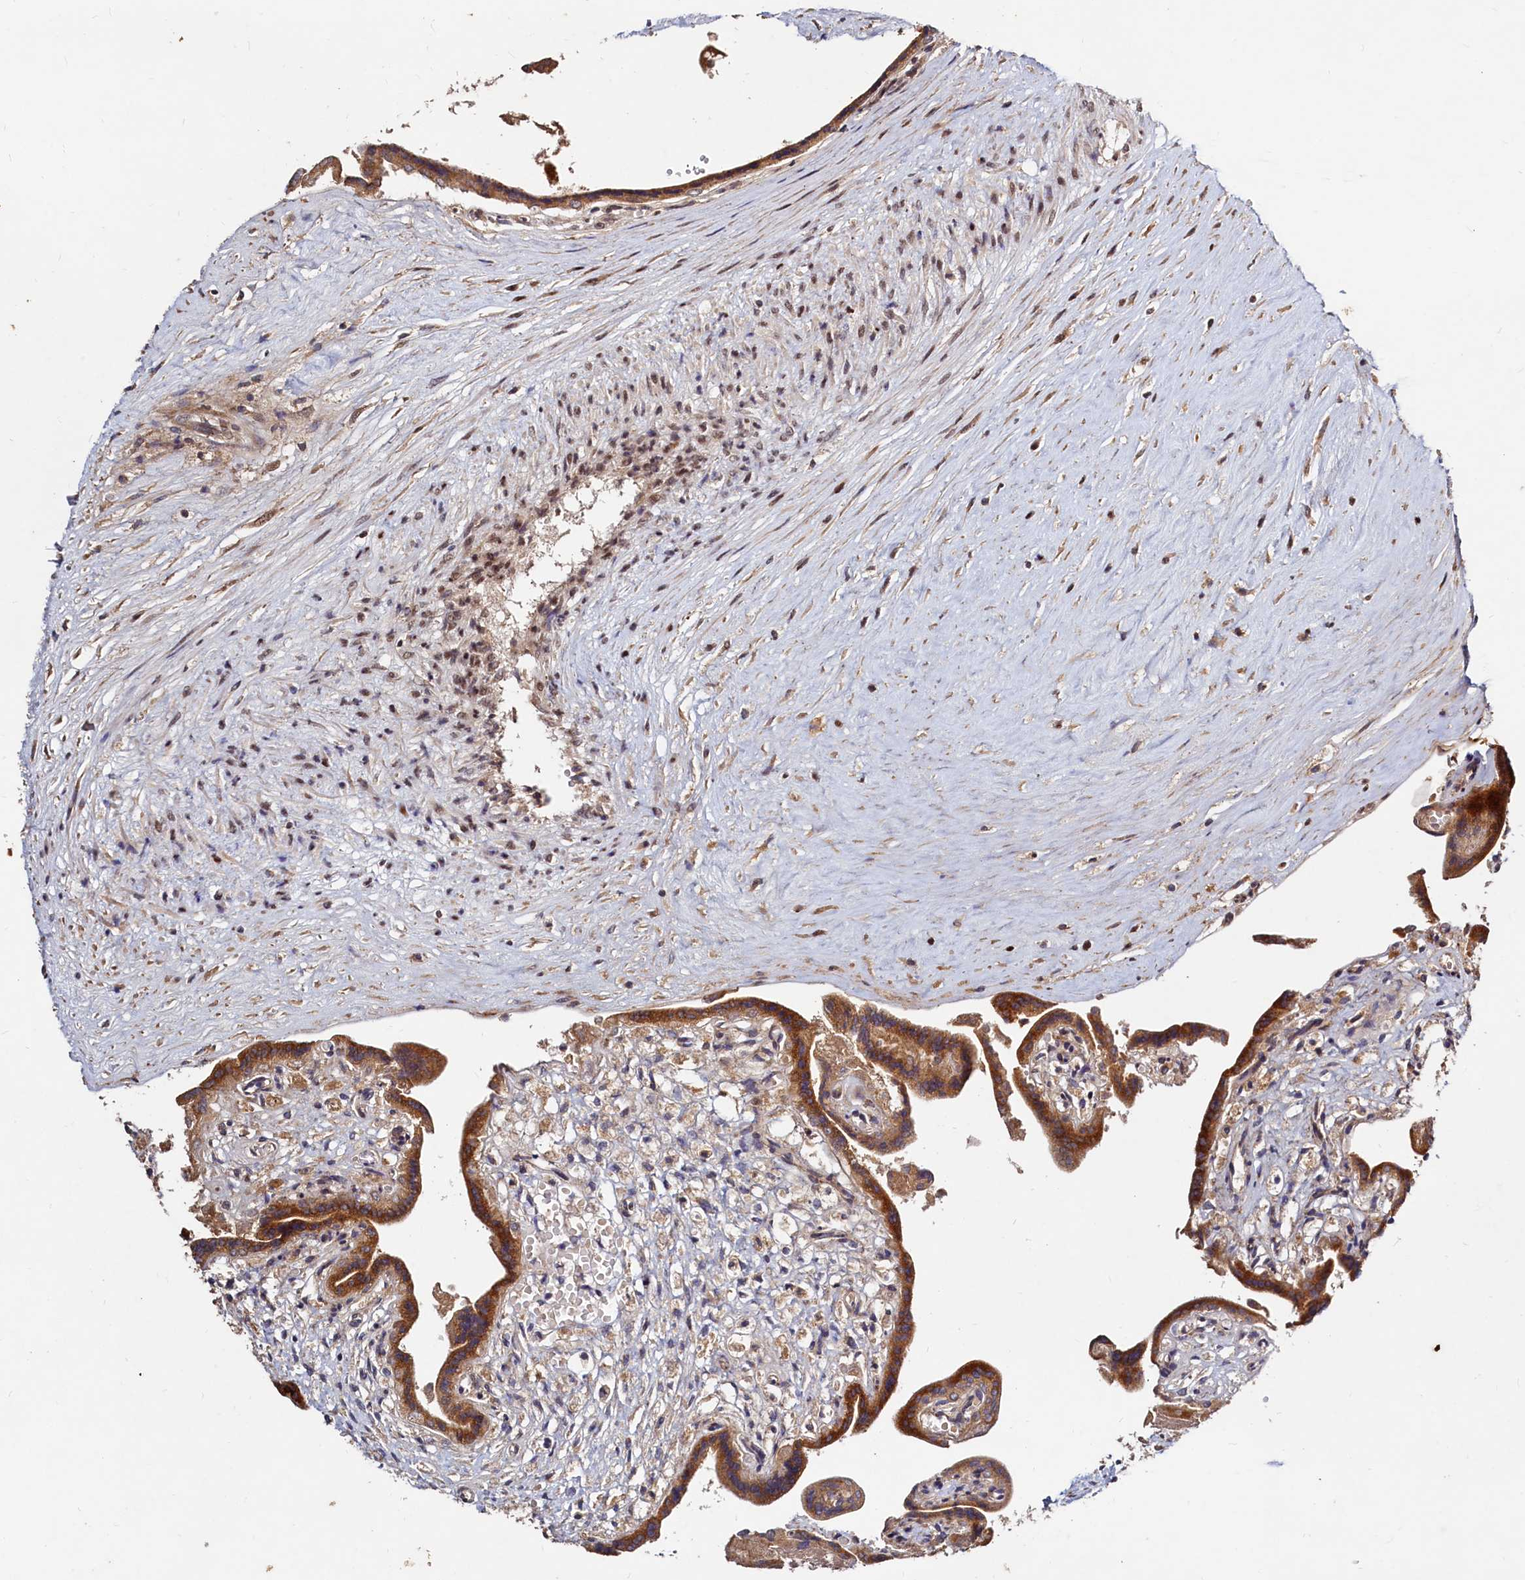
{"staining": {"intensity": "moderate", "quantity": ">75%", "location": "cytoplasmic/membranous"}, "tissue": "placenta", "cell_type": "Trophoblastic cells", "image_type": "normal", "snomed": [{"axis": "morphology", "description": "Normal tissue, NOS"}, {"axis": "topography", "description": "Placenta"}], "caption": "Immunohistochemical staining of normal placenta displays >75% levels of moderate cytoplasmic/membranous protein positivity in approximately >75% of trophoblastic cells. Nuclei are stained in blue.", "gene": "TRAPPC4", "patient": {"sex": "female", "age": 37}}